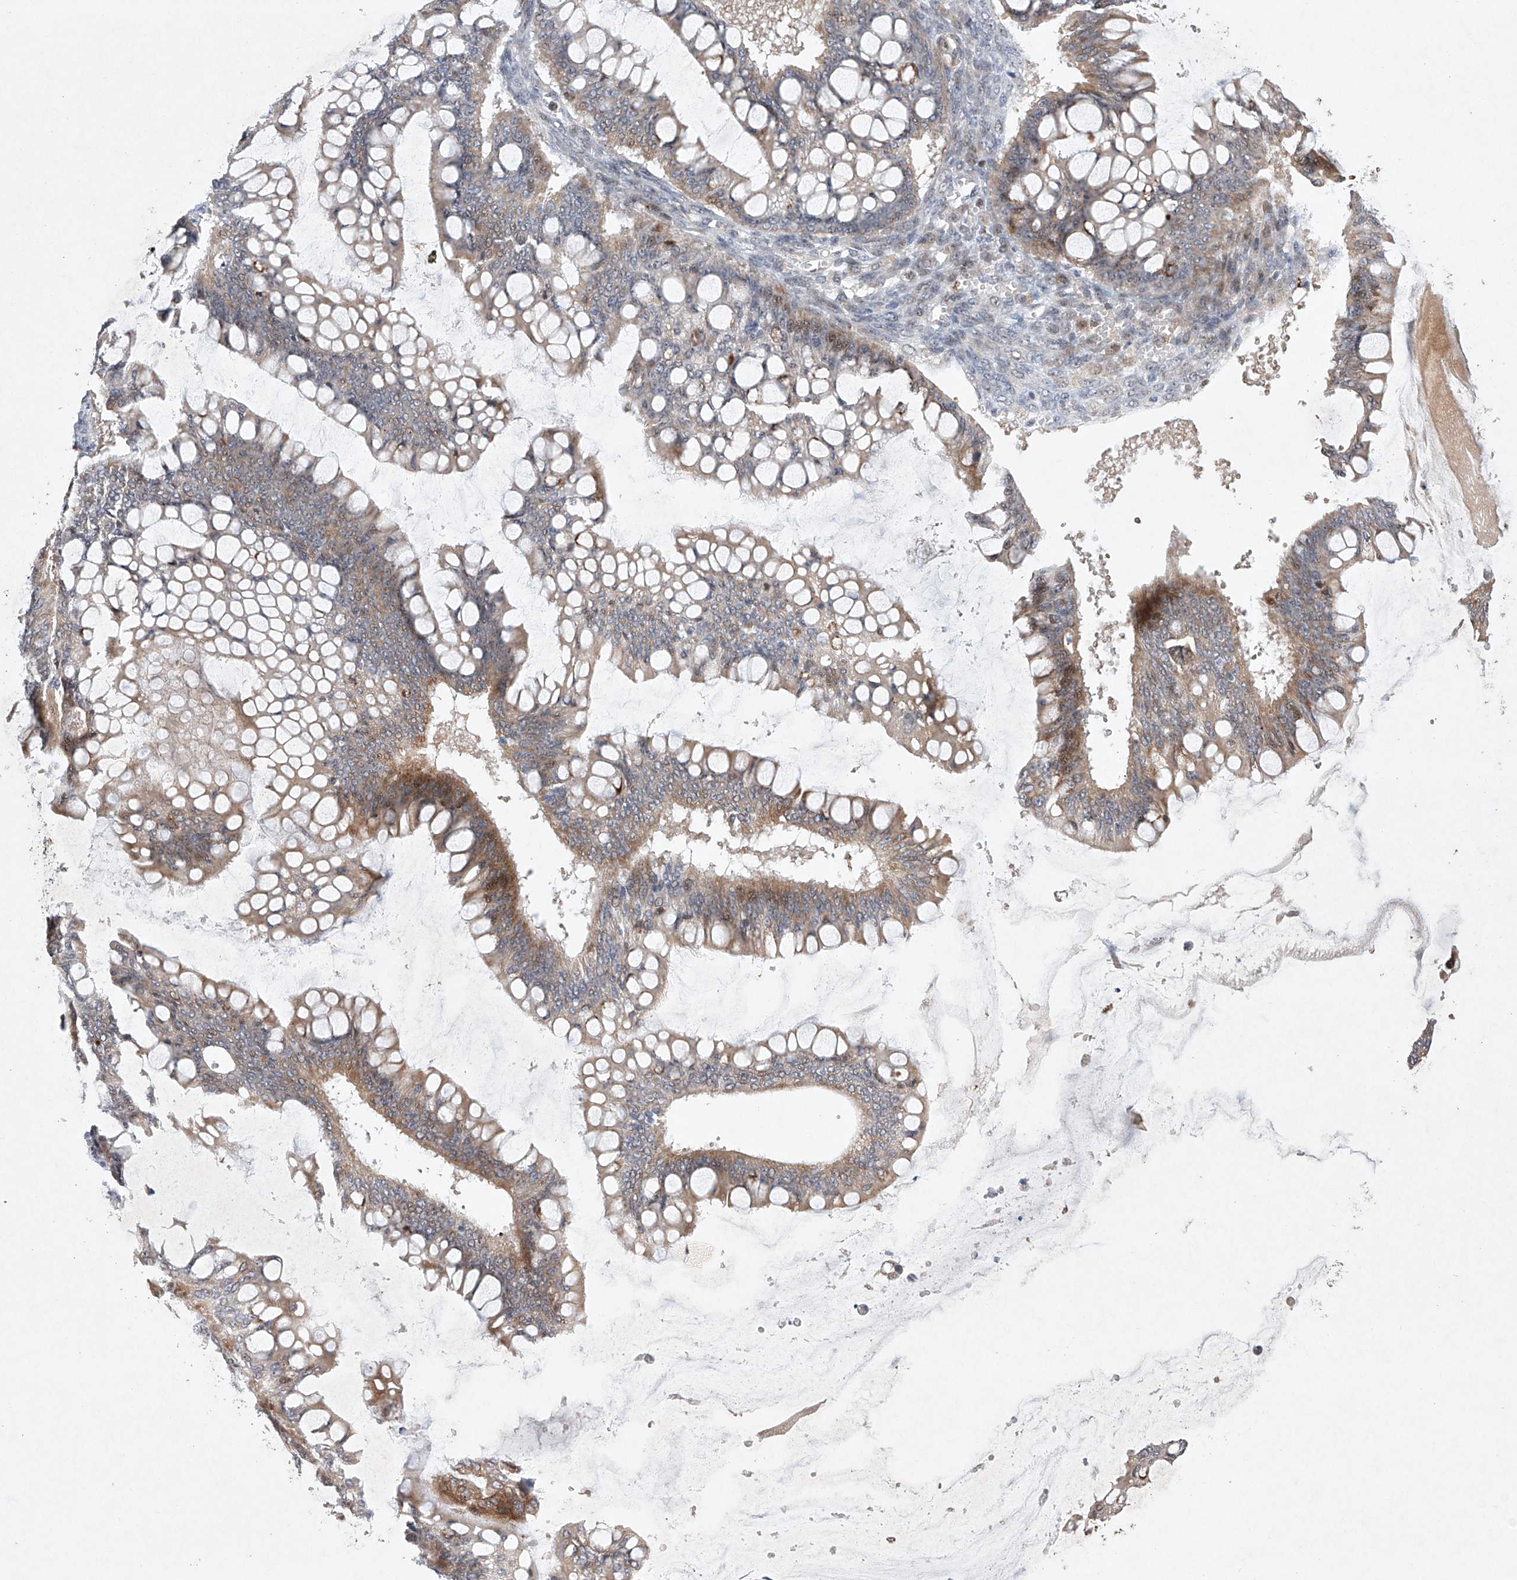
{"staining": {"intensity": "moderate", "quantity": ">75%", "location": "cytoplasmic/membranous"}, "tissue": "ovarian cancer", "cell_type": "Tumor cells", "image_type": "cancer", "snomed": [{"axis": "morphology", "description": "Cystadenocarcinoma, mucinous, NOS"}, {"axis": "topography", "description": "Ovary"}], "caption": "Protein staining demonstrates moderate cytoplasmic/membranous expression in approximately >75% of tumor cells in ovarian mucinous cystadenocarcinoma.", "gene": "AFG1L", "patient": {"sex": "female", "age": 73}}